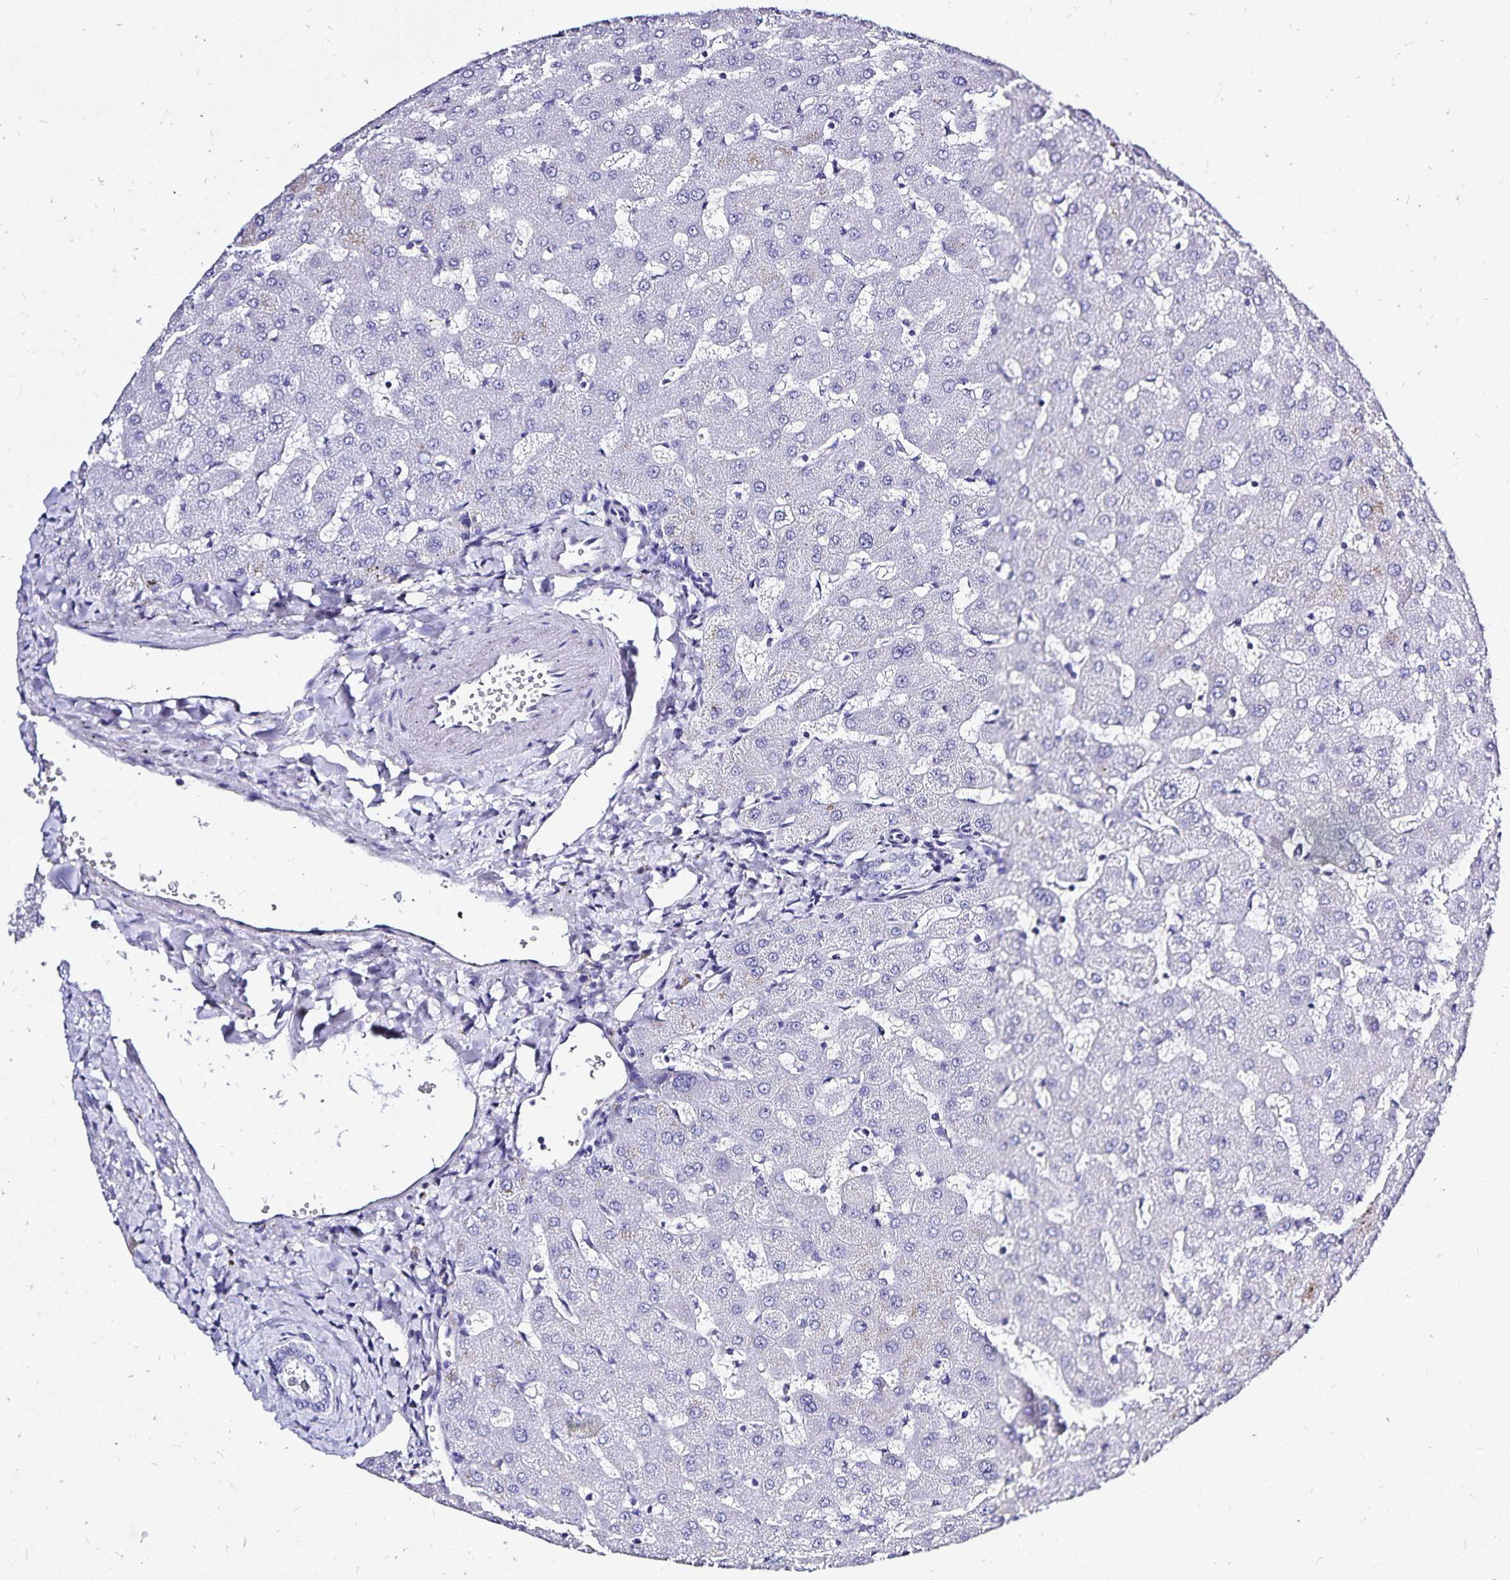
{"staining": {"intensity": "negative", "quantity": "none", "location": "none"}, "tissue": "liver", "cell_type": "Cholangiocytes", "image_type": "normal", "snomed": [{"axis": "morphology", "description": "Normal tissue, NOS"}, {"axis": "topography", "description": "Liver"}], "caption": "High magnification brightfield microscopy of normal liver stained with DAB (3,3'-diaminobenzidine) (brown) and counterstained with hematoxylin (blue): cholangiocytes show no significant staining. (Brightfield microscopy of DAB immunohistochemistry at high magnification).", "gene": "PLAC1", "patient": {"sex": "female", "age": 63}}